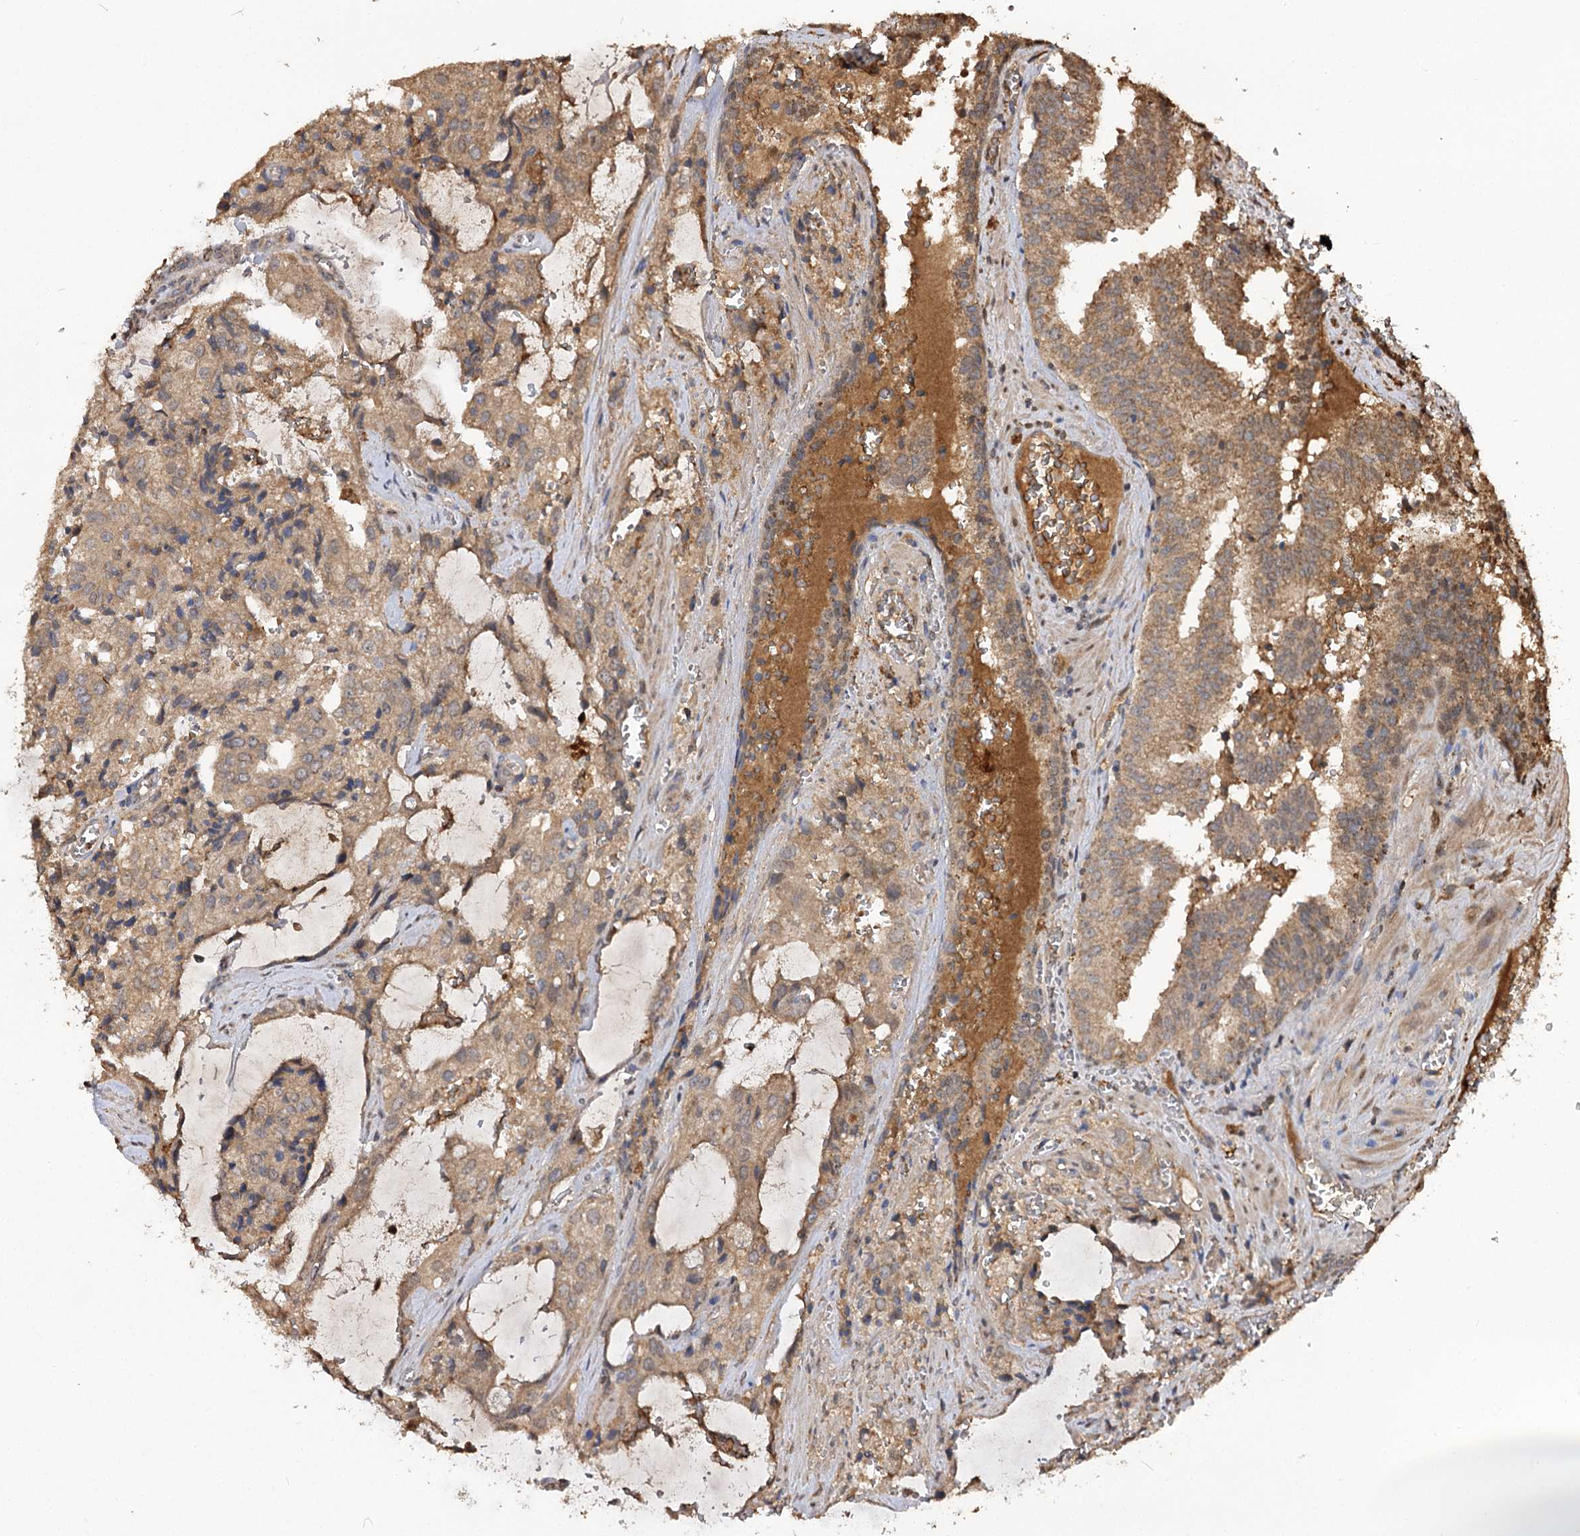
{"staining": {"intensity": "moderate", "quantity": ">75%", "location": "cytoplasmic/membranous"}, "tissue": "prostate cancer", "cell_type": "Tumor cells", "image_type": "cancer", "snomed": [{"axis": "morphology", "description": "Adenocarcinoma, High grade"}, {"axis": "topography", "description": "Prostate"}], "caption": "High-power microscopy captured an immunohistochemistry (IHC) image of adenocarcinoma (high-grade) (prostate), revealing moderate cytoplasmic/membranous positivity in about >75% of tumor cells. The staining was performed using DAB (3,3'-diaminobenzidine) to visualize the protein expression in brown, while the nuclei were stained in blue with hematoxylin (Magnification: 20x).", "gene": "ARL13A", "patient": {"sex": "male", "age": 68}}